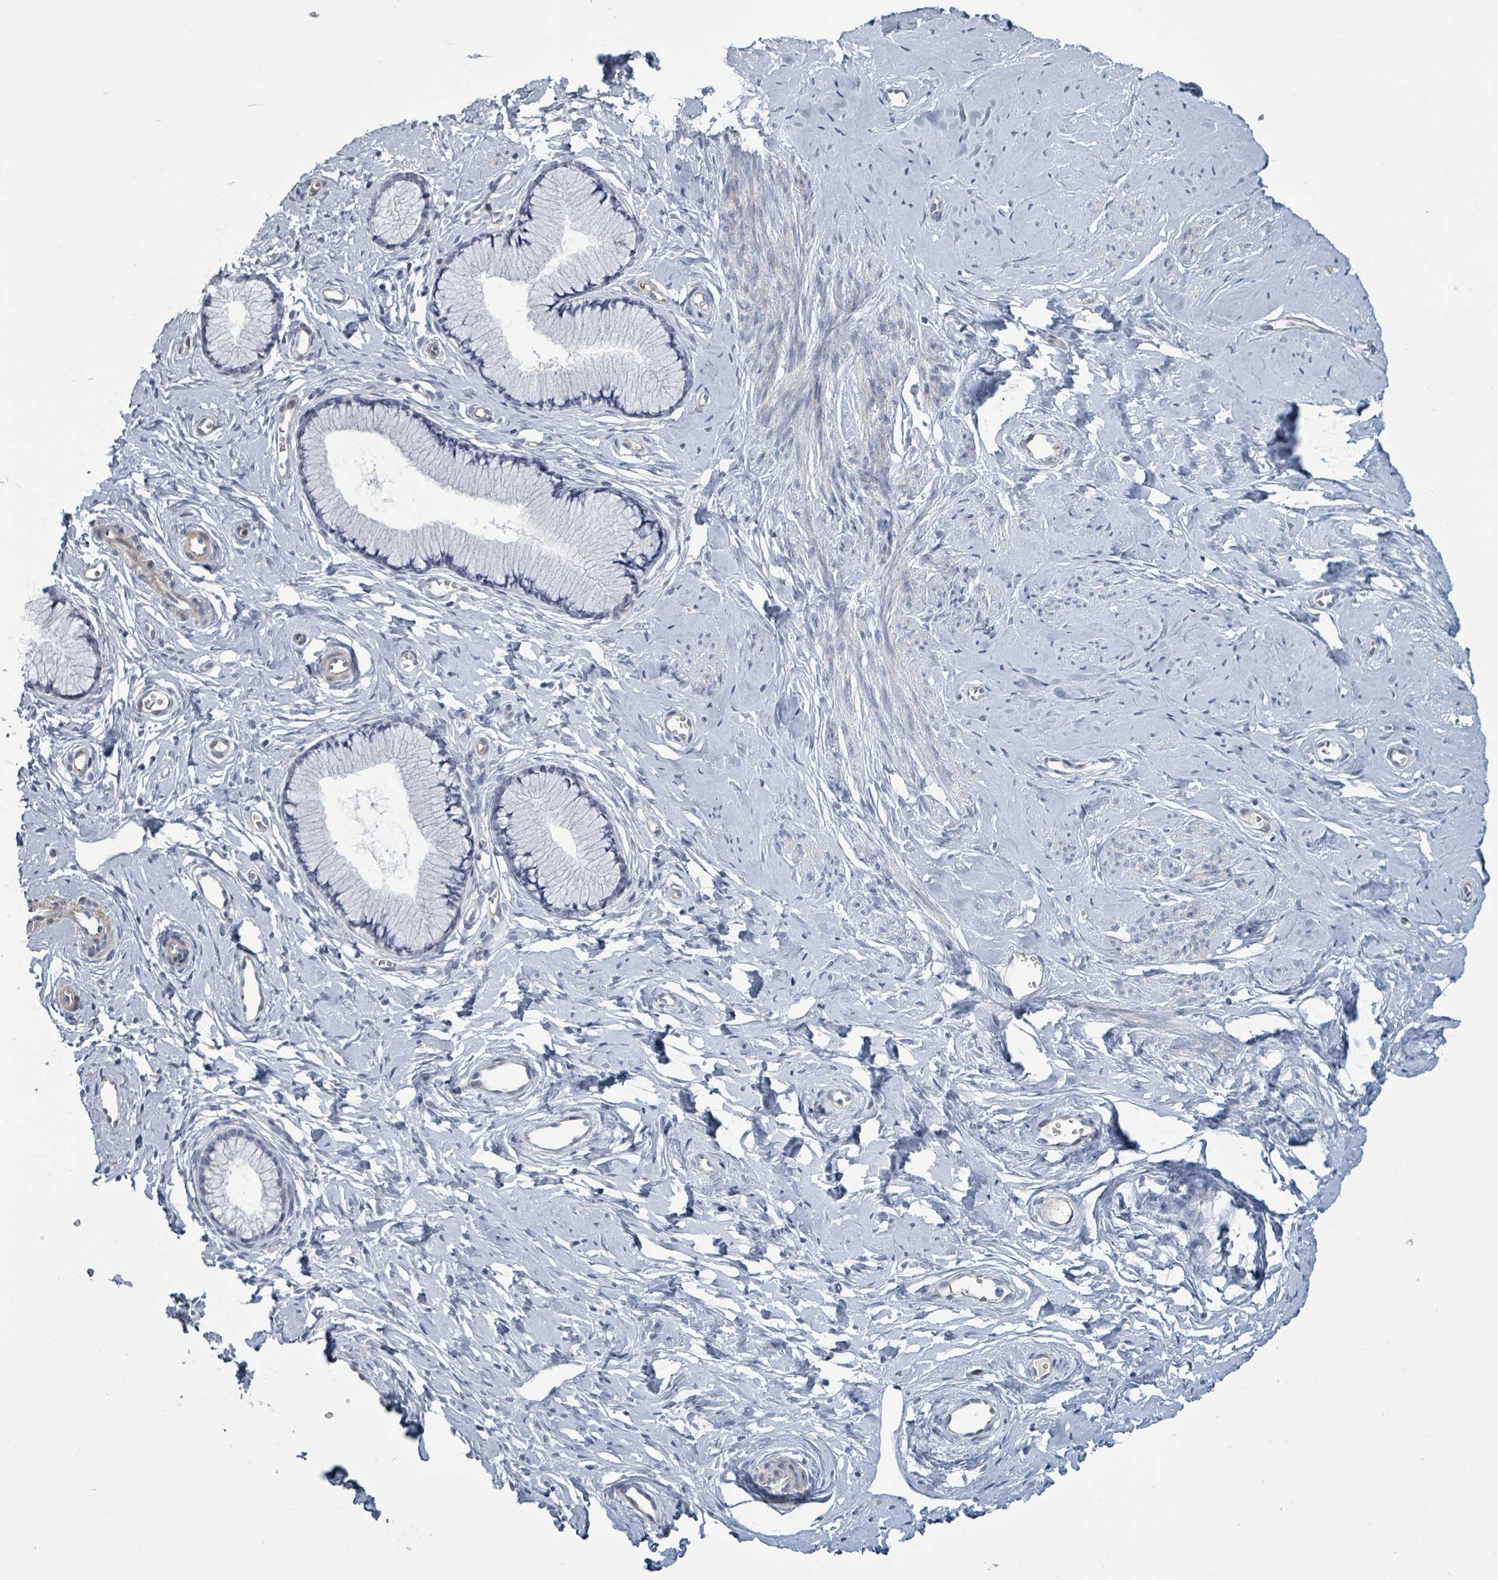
{"staining": {"intensity": "negative", "quantity": "none", "location": "none"}, "tissue": "cervix", "cell_type": "Glandular cells", "image_type": "normal", "snomed": [{"axis": "morphology", "description": "Normal tissue, NOS"}, {"axis": "topography", "description": "Cervix"}], "caption": "High power microscopy image of an IHC image of normal cervix, revealing no significant expression in glandular cells. (DAB immunohistochemistry with hematoxylin counter stain).", "gene": "RAB33B", "patient": {"sex": "female", "age": 40}}